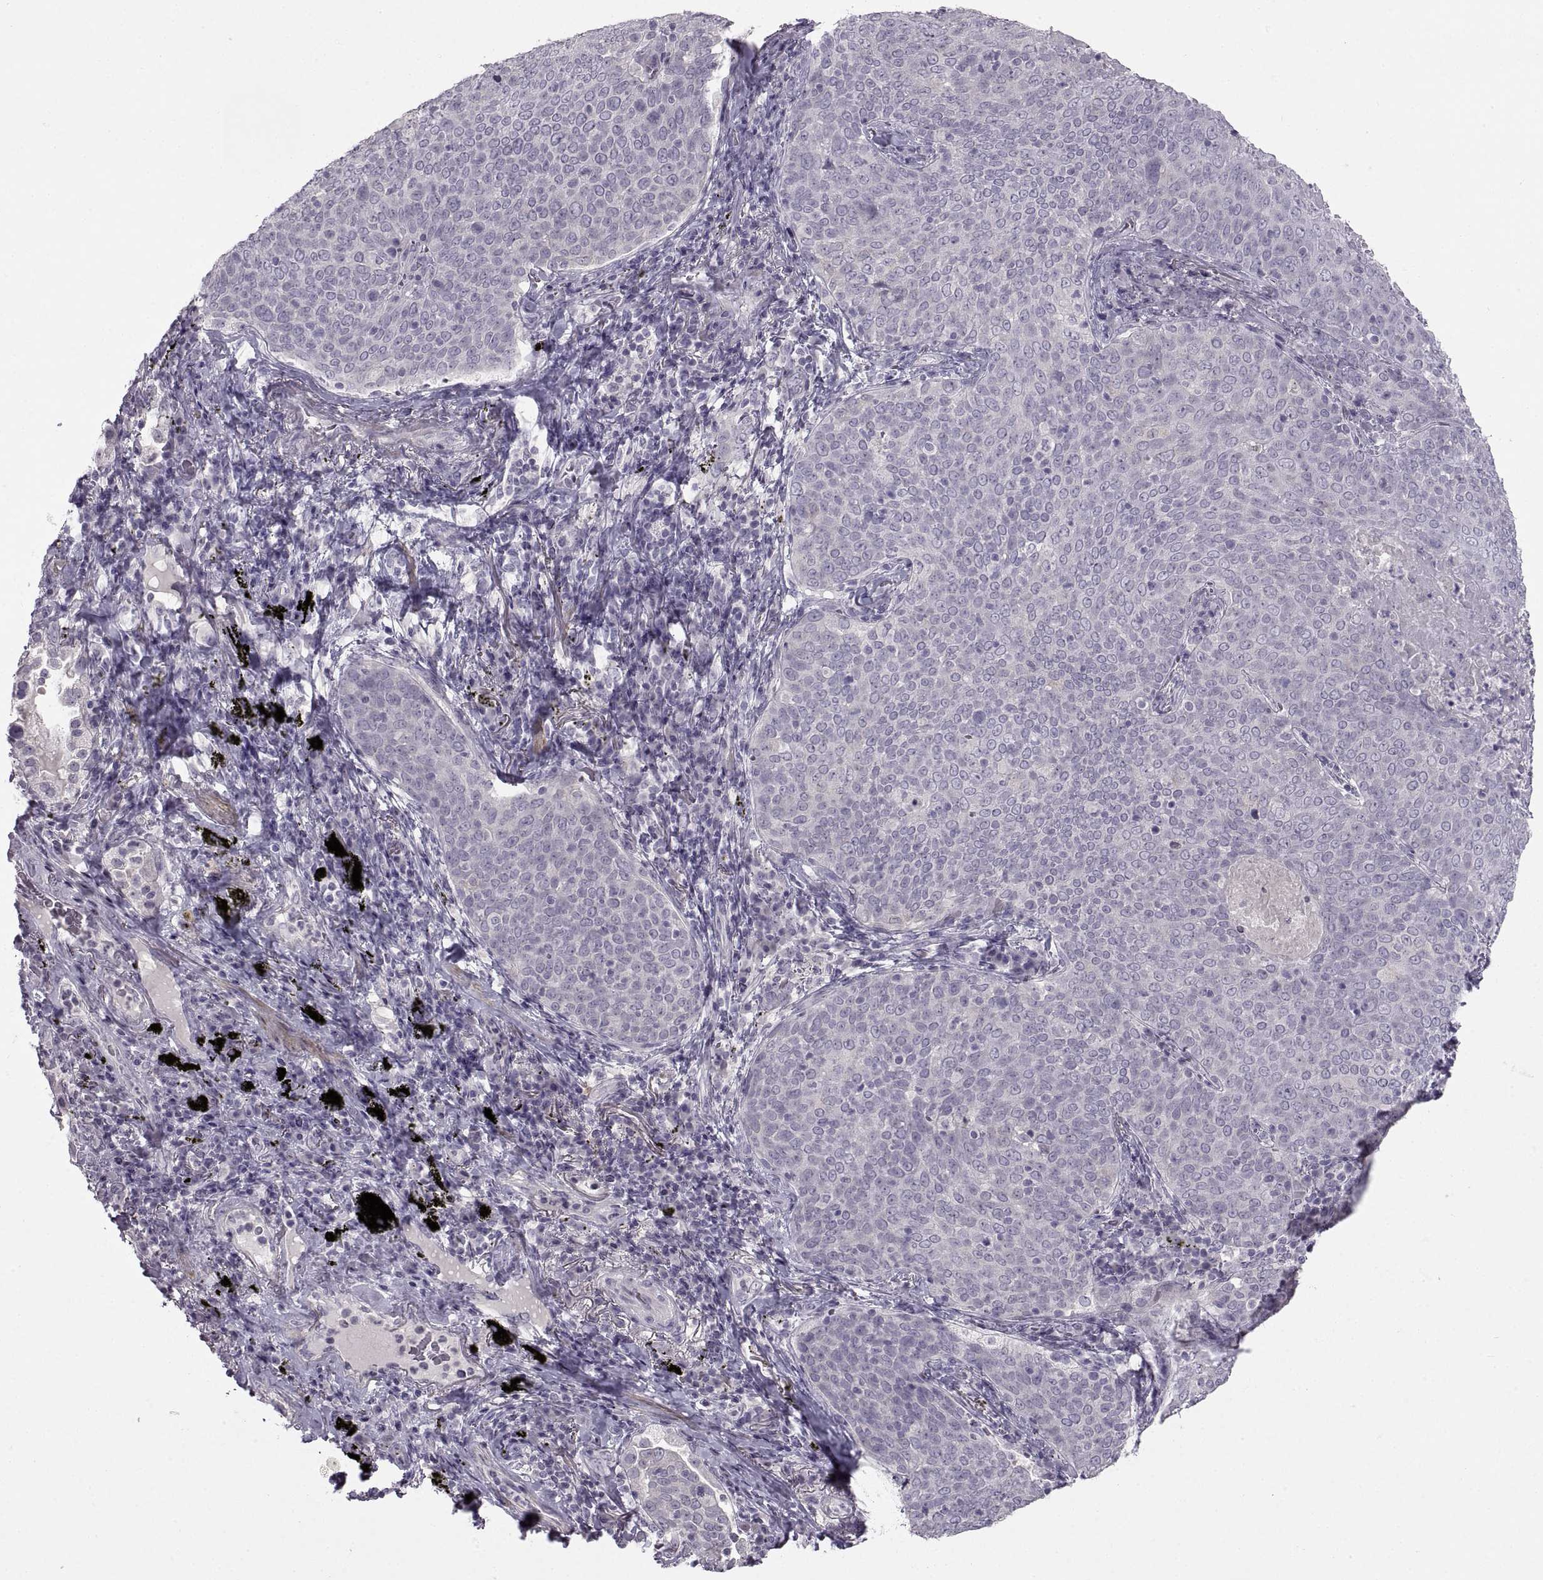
{"staining": {"intensity": "negative", "quantity": "none", "location": "none"}, "tissue": "lung cancer", "cell_type": "Tumor cells", "image_type": "cancer", "snomed": [{"axis": "morphology", "description": "Squamous cell carcinoma, NOS"}, {"axis": "topography", "description": "Lung"}], "caption": "IHC micrograph of neoplastic tissue: human lung squamous cell carcinoma stained with DAB exhibits no significant protein expression in tumor cells.", "gene": "BSPH1", "patient": {"sex": "male", "age": 82}}